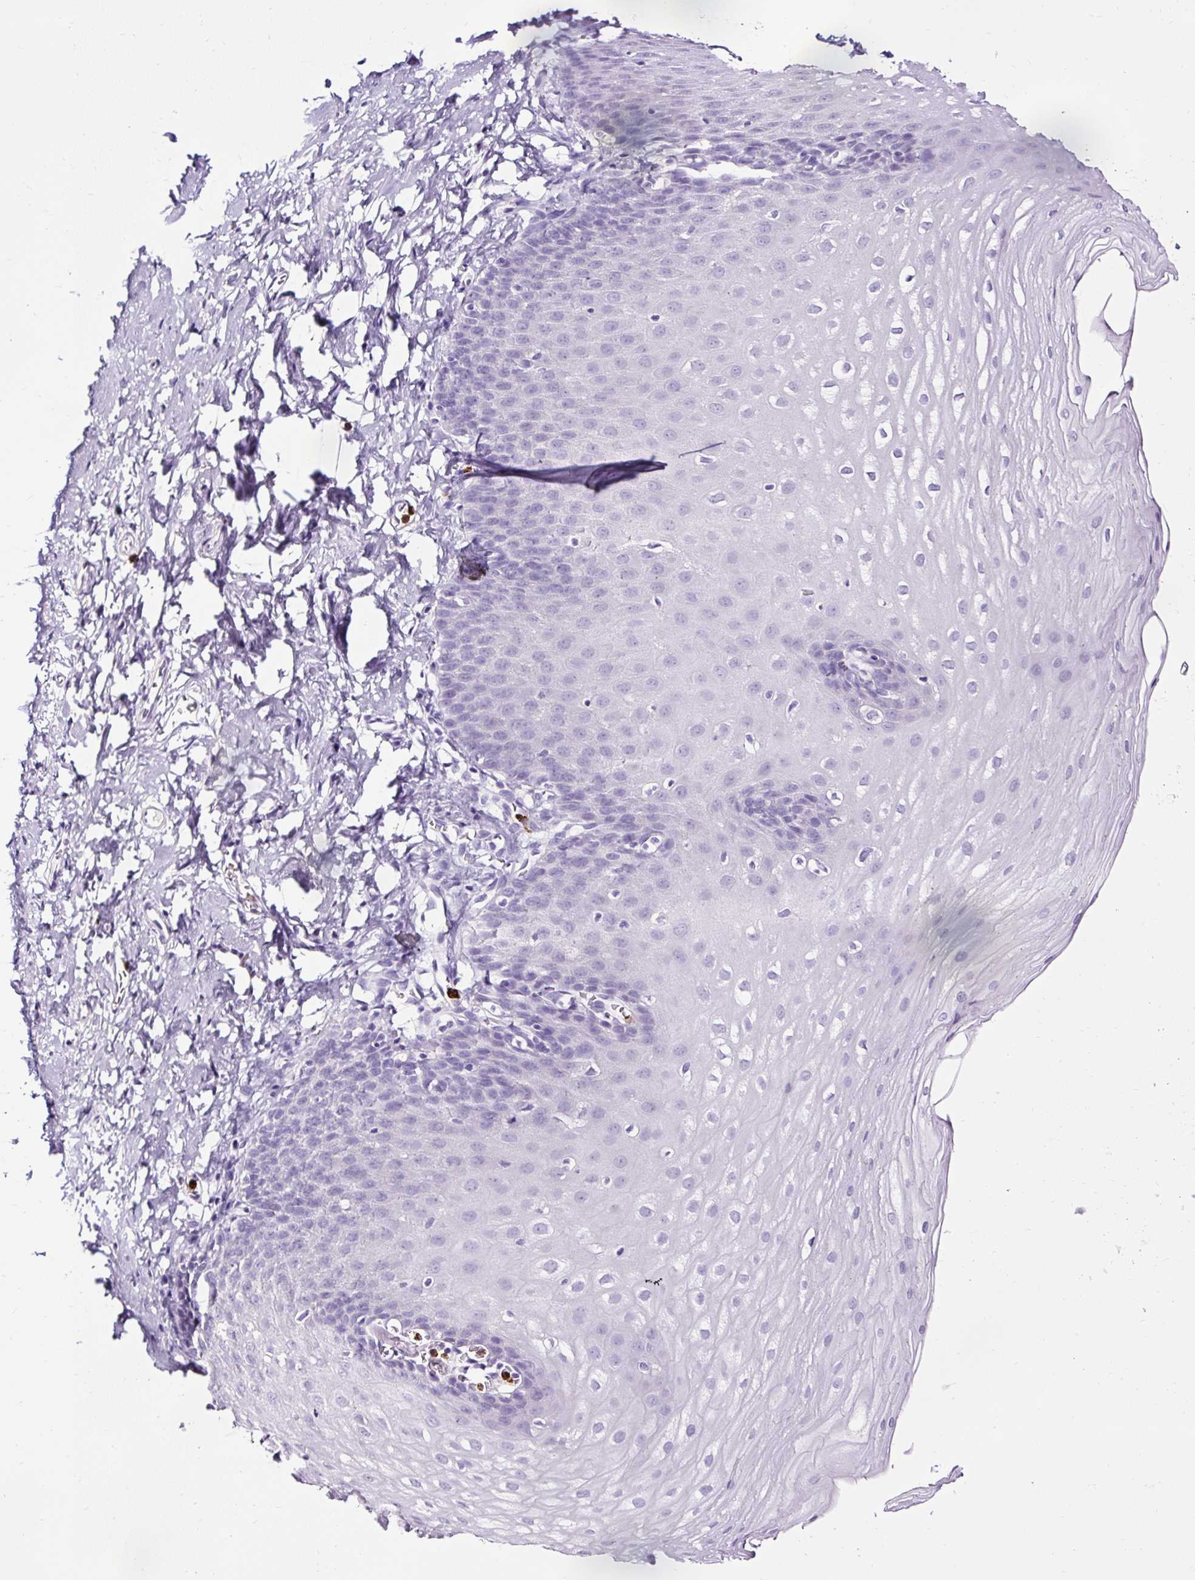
{"staining": {"intensity": "negative", "quantity": "none", "location": "none"}, "tissue": "esophagus", "cell_type": "Squamous epithelial cells", "image_type": "normal", "snomed": [{"axis": "morphology", "description": "Normal tissue, NOS"}, {"axis": "topography", "description": "Esophagus"}], "caption": "Immunohistochemistry micrograph of unremarkable human esophagus stained for a protein (brown), which demonstrates no positivity in squamous epithelial cells.", "gene": "SLC7A8", "patient": {"sex": "male", "age": 70}}